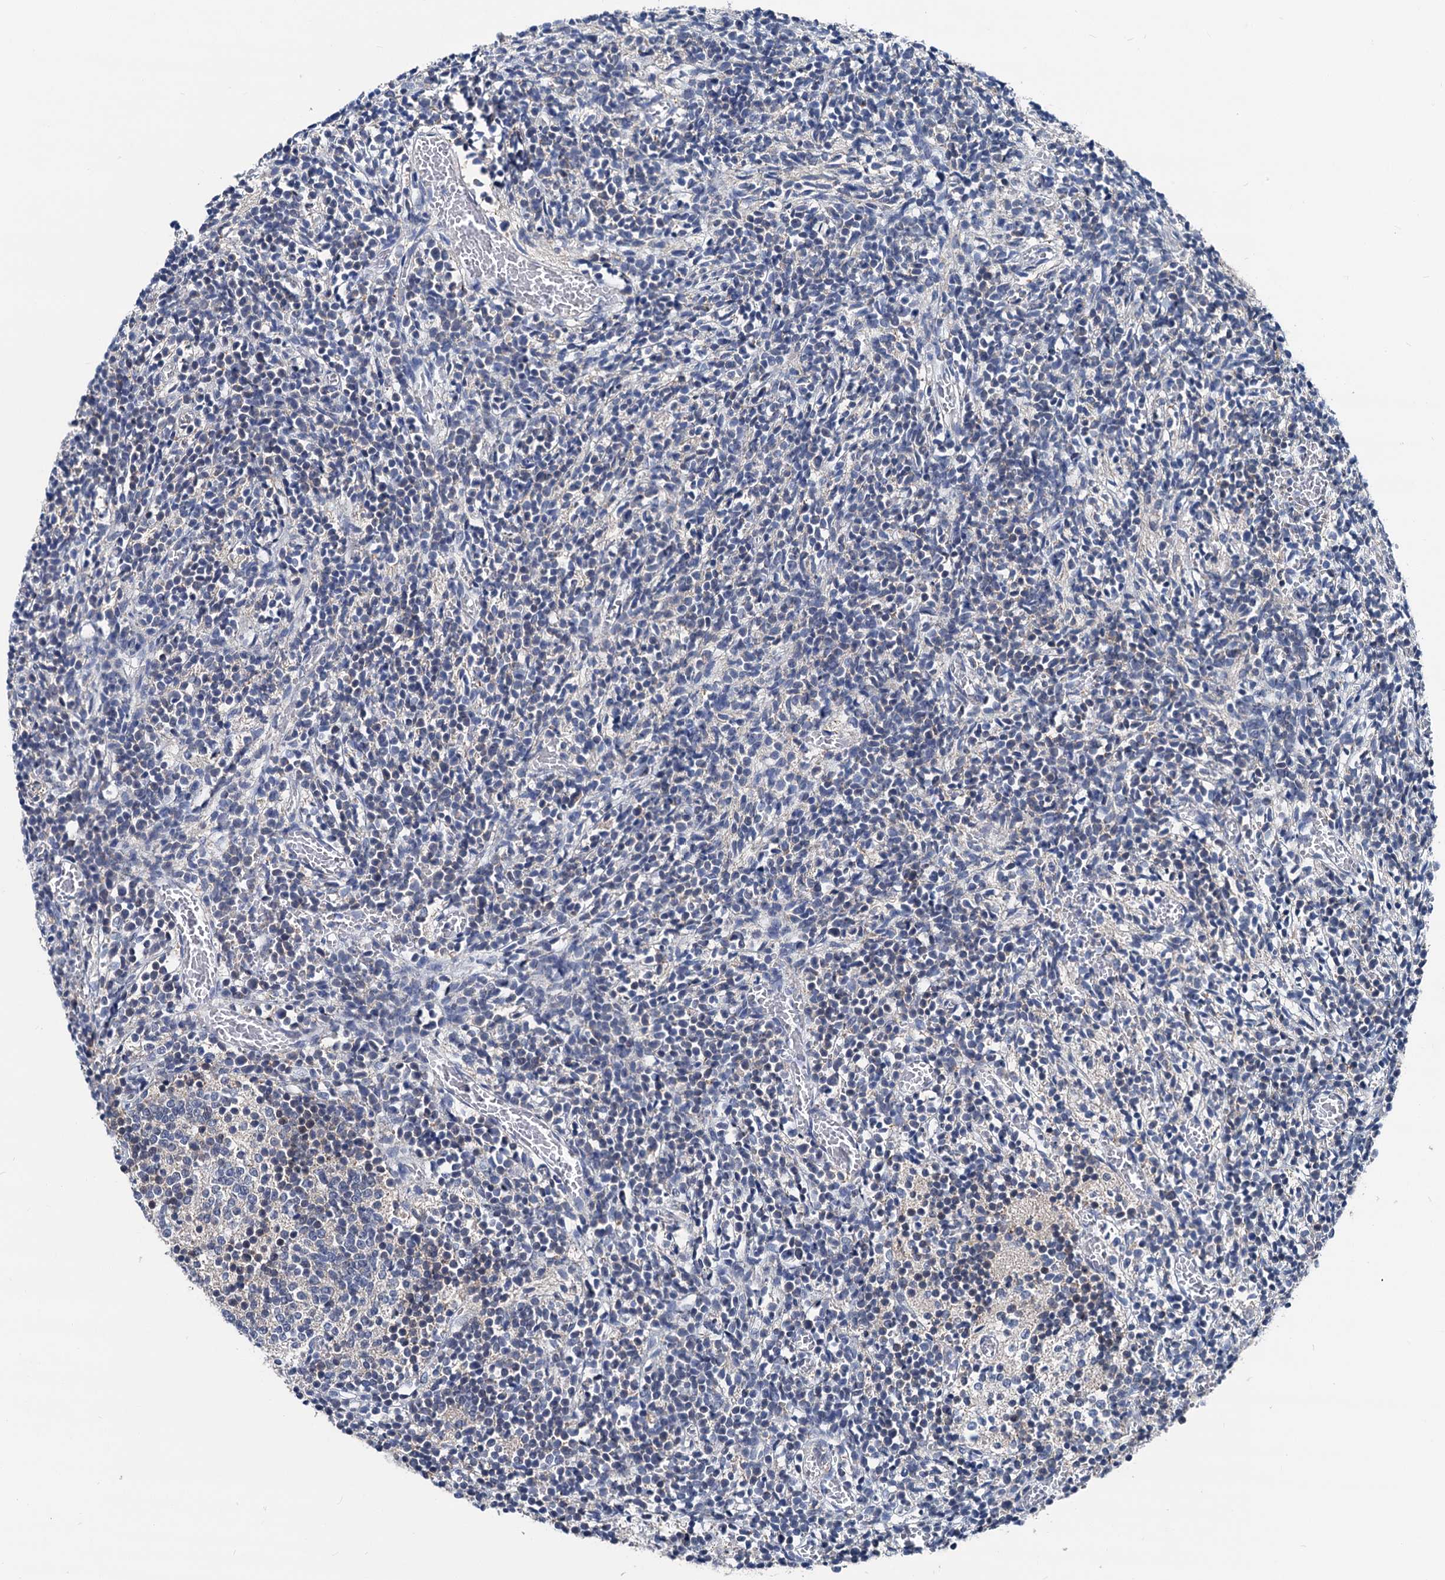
{"staining": {"intensity": "negative", "quantity": "none", "location": "none"}, "tissue": "glioma", "cell_type": "Tumor cells", "image_type": "cancer", "snomed": [{"axis": "morphology", "description": "Glioma, malignant, Low grade"}, {"axis": "topography", "description": "Brain"}], "caption": "Tumor cells show no significant protein expression in malignant low-grade glioma.", "gene": "GLO1", "patient": {"sex": "female", "age": 1}}